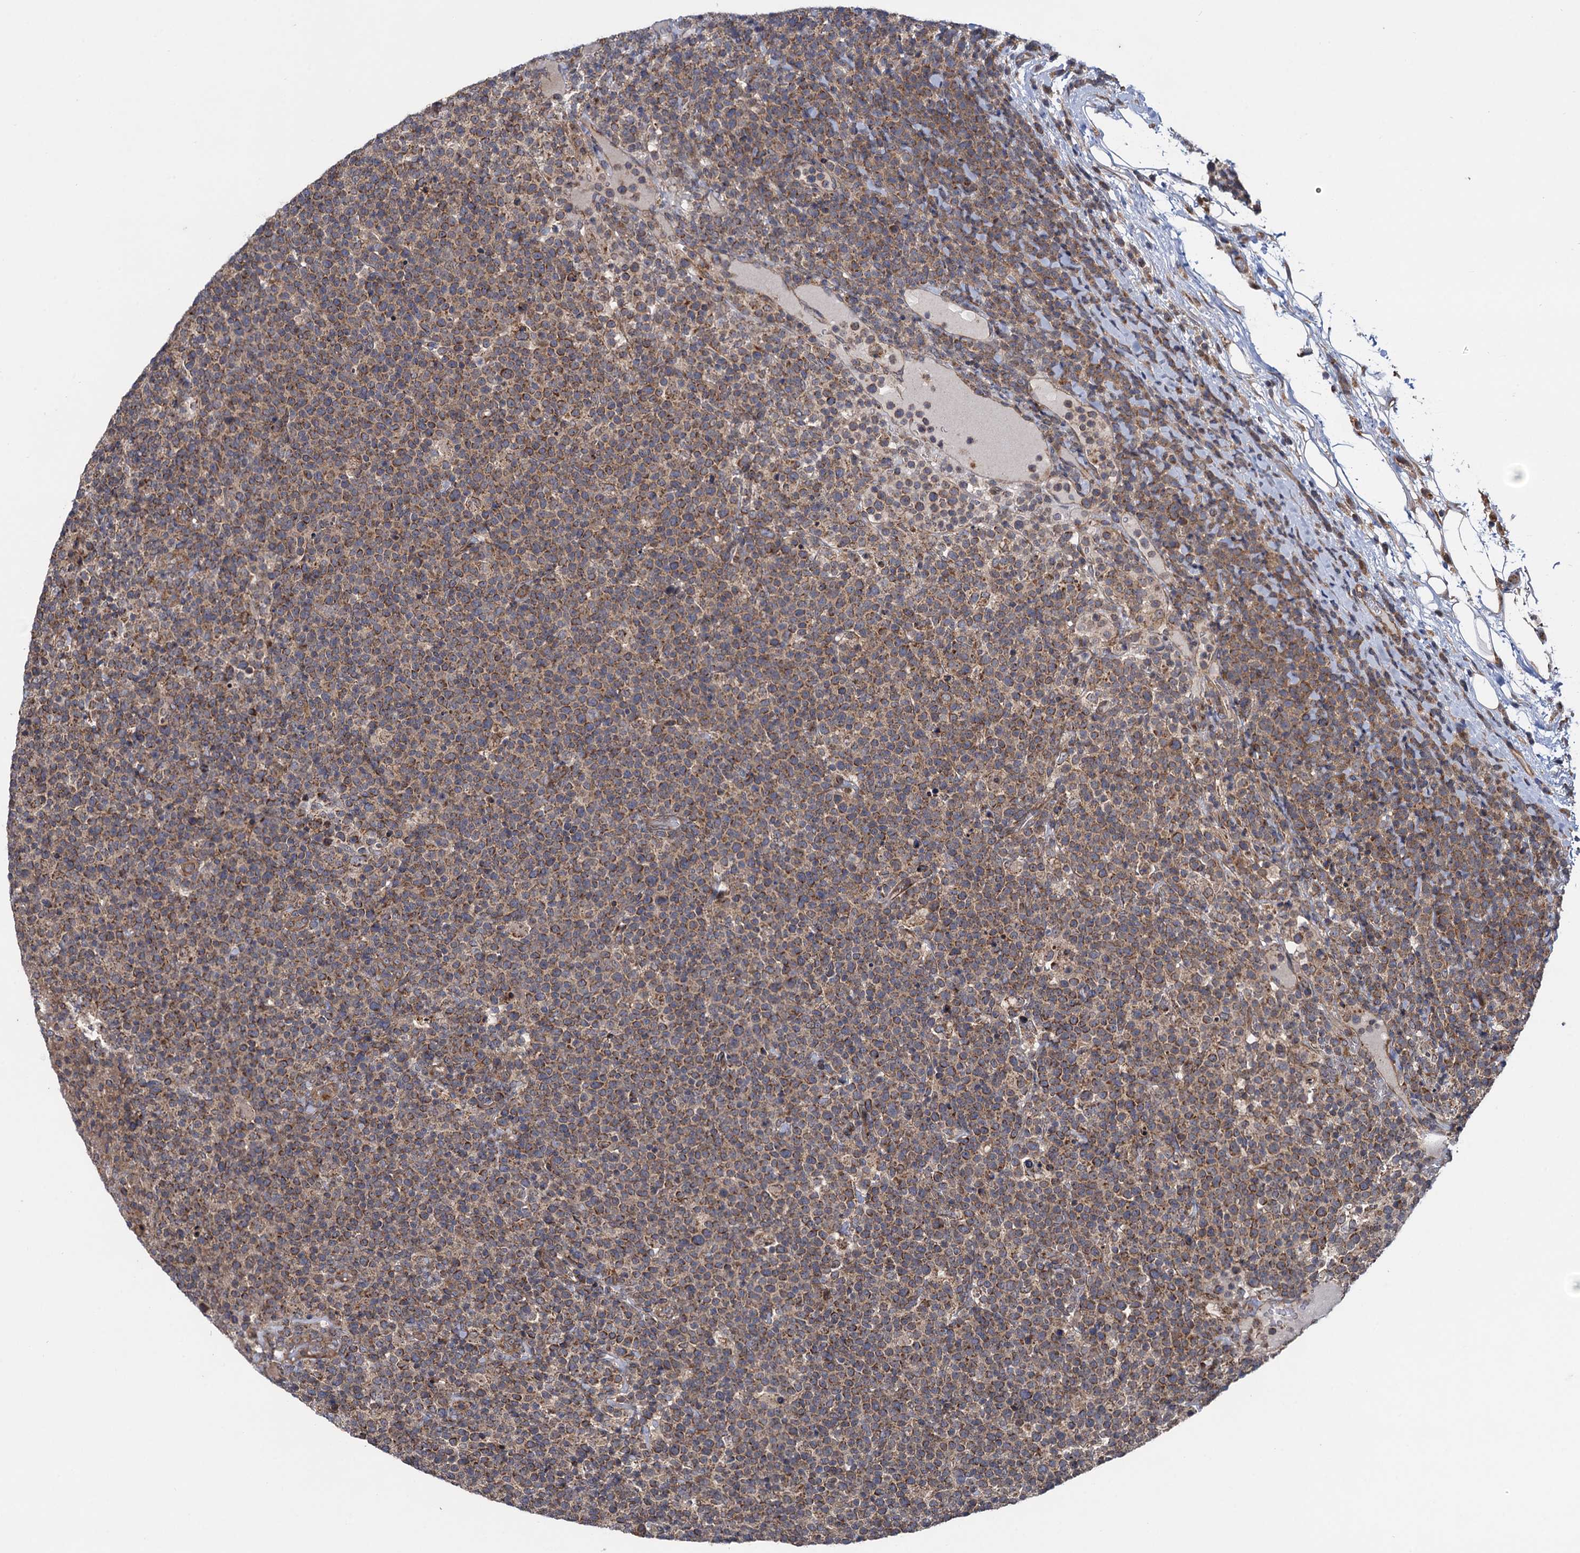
{"staining": {"intensity": "moderate", "quantity": ">75%", "location": "cytoplasmic/membranous"}, "tissue": "lymphoma", "cell_type": "Tumor cells", "image_type": "cancer", "snomed": [{"axis": "morphology", "description": "Malignant lymphoma, non-Hodgkin's type, High grade"}, {"axis": "topography", "description": "Lymph node"}], "caption": "Protein analysis of high-grade malignant lymphoma, non-Hodgkin's type tissue demonstrates moderate cytoplasmic/membranous positivity in about >75% of tumor cells.", "gene": "HAUS1", "patient": {"sex": "male", "age": 61}}